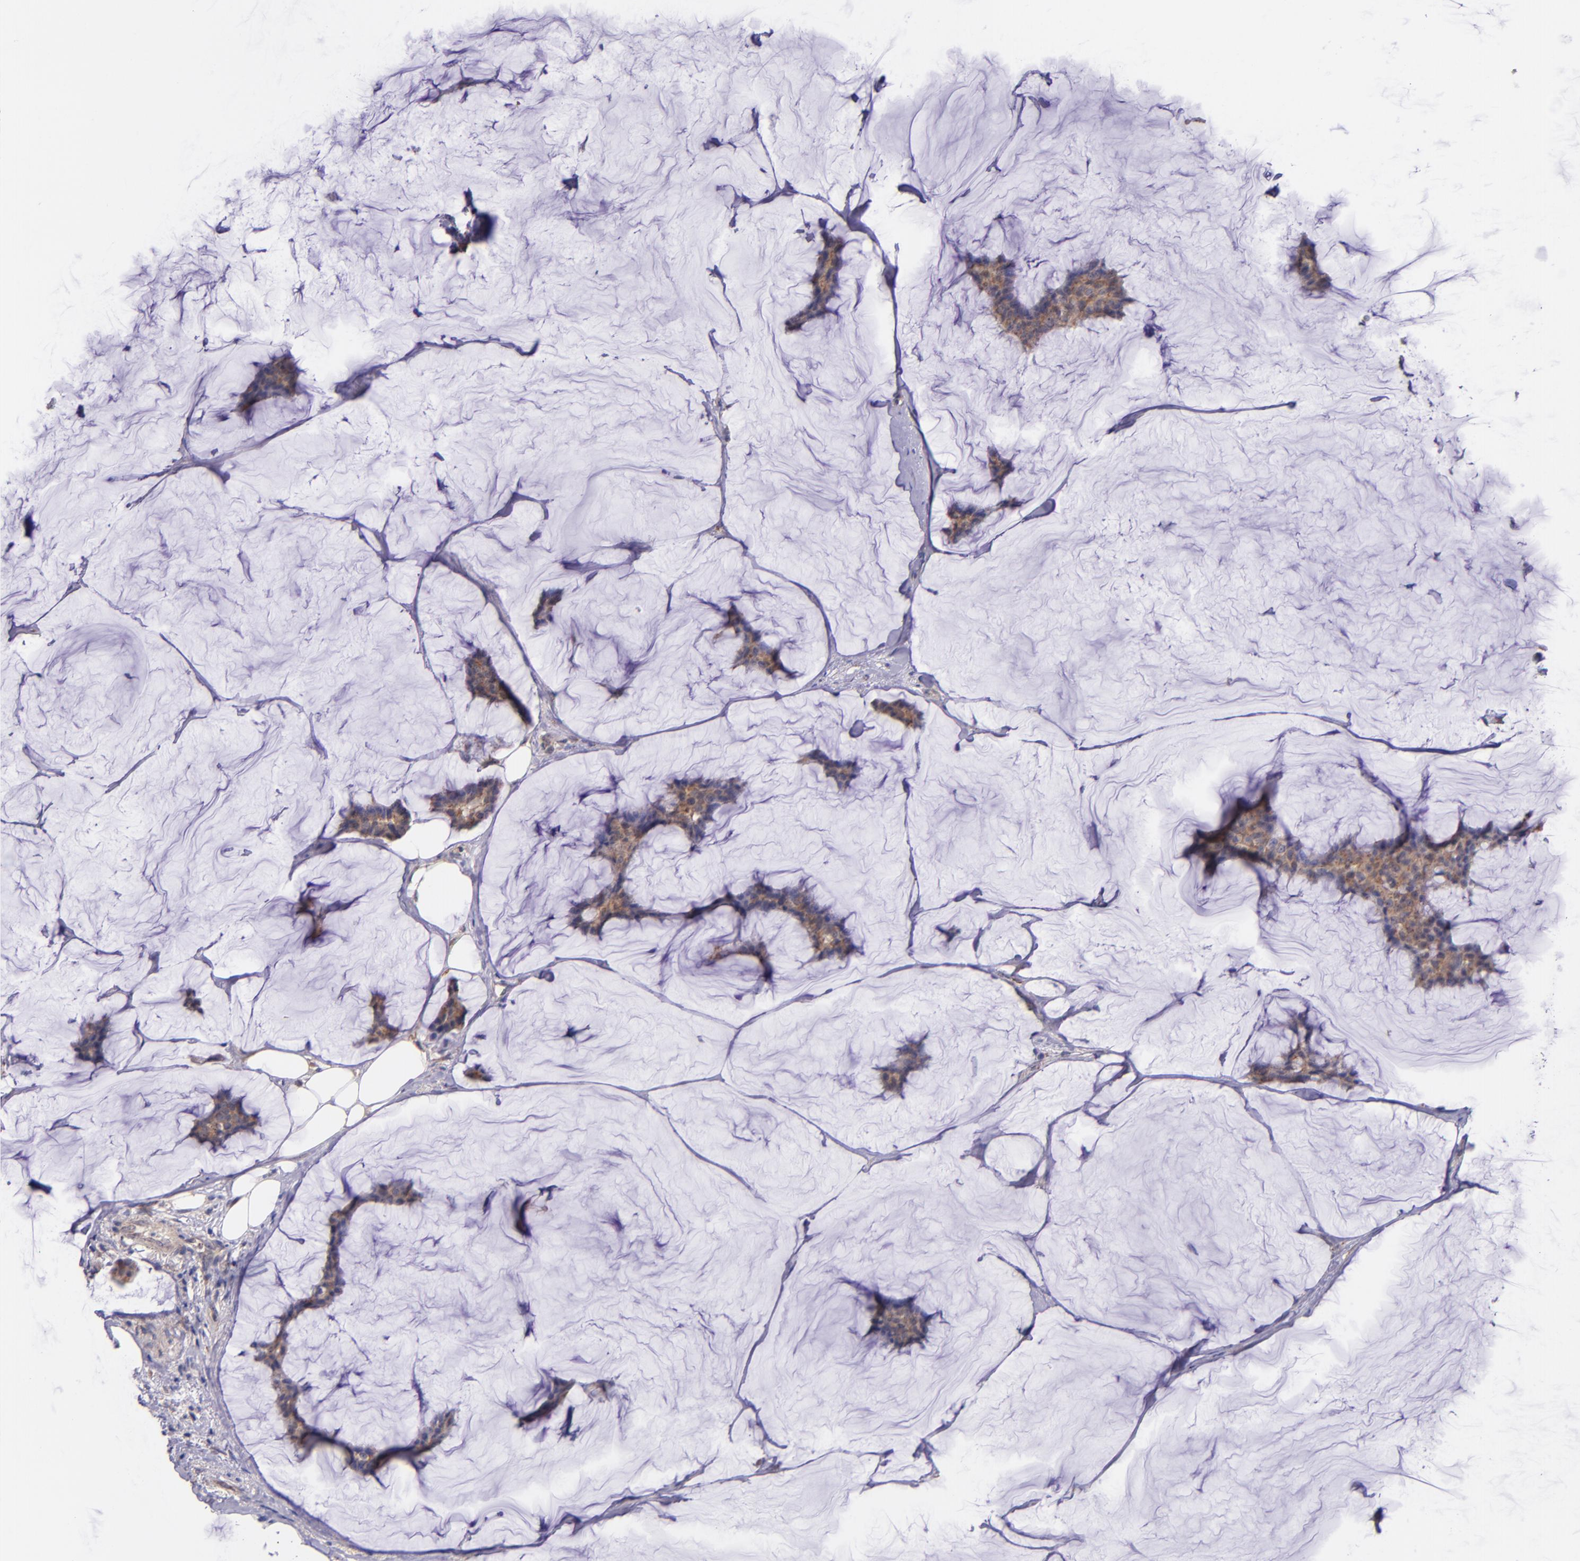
{"staining": {"intensity": "moderate", "quantity": "25%-75%", "location": "cytoplasmic/membranous"}, "tissue": "breast cancer", "cell_type": "Tumor cells", "image_type": "cancer", "snomed": [{"axis": "morphology", "description": "Duct carcinoma"}, {"axis": "topography", "description": "Breast"}], "caption": "An image of invasive ductal carcinoma (breast) stained for a protein exhibits moderate cytoplasmic/membranous brown staining in tumor cells.", "gene": "SHC1", "patient": {"sex": "female", "age": 93}}